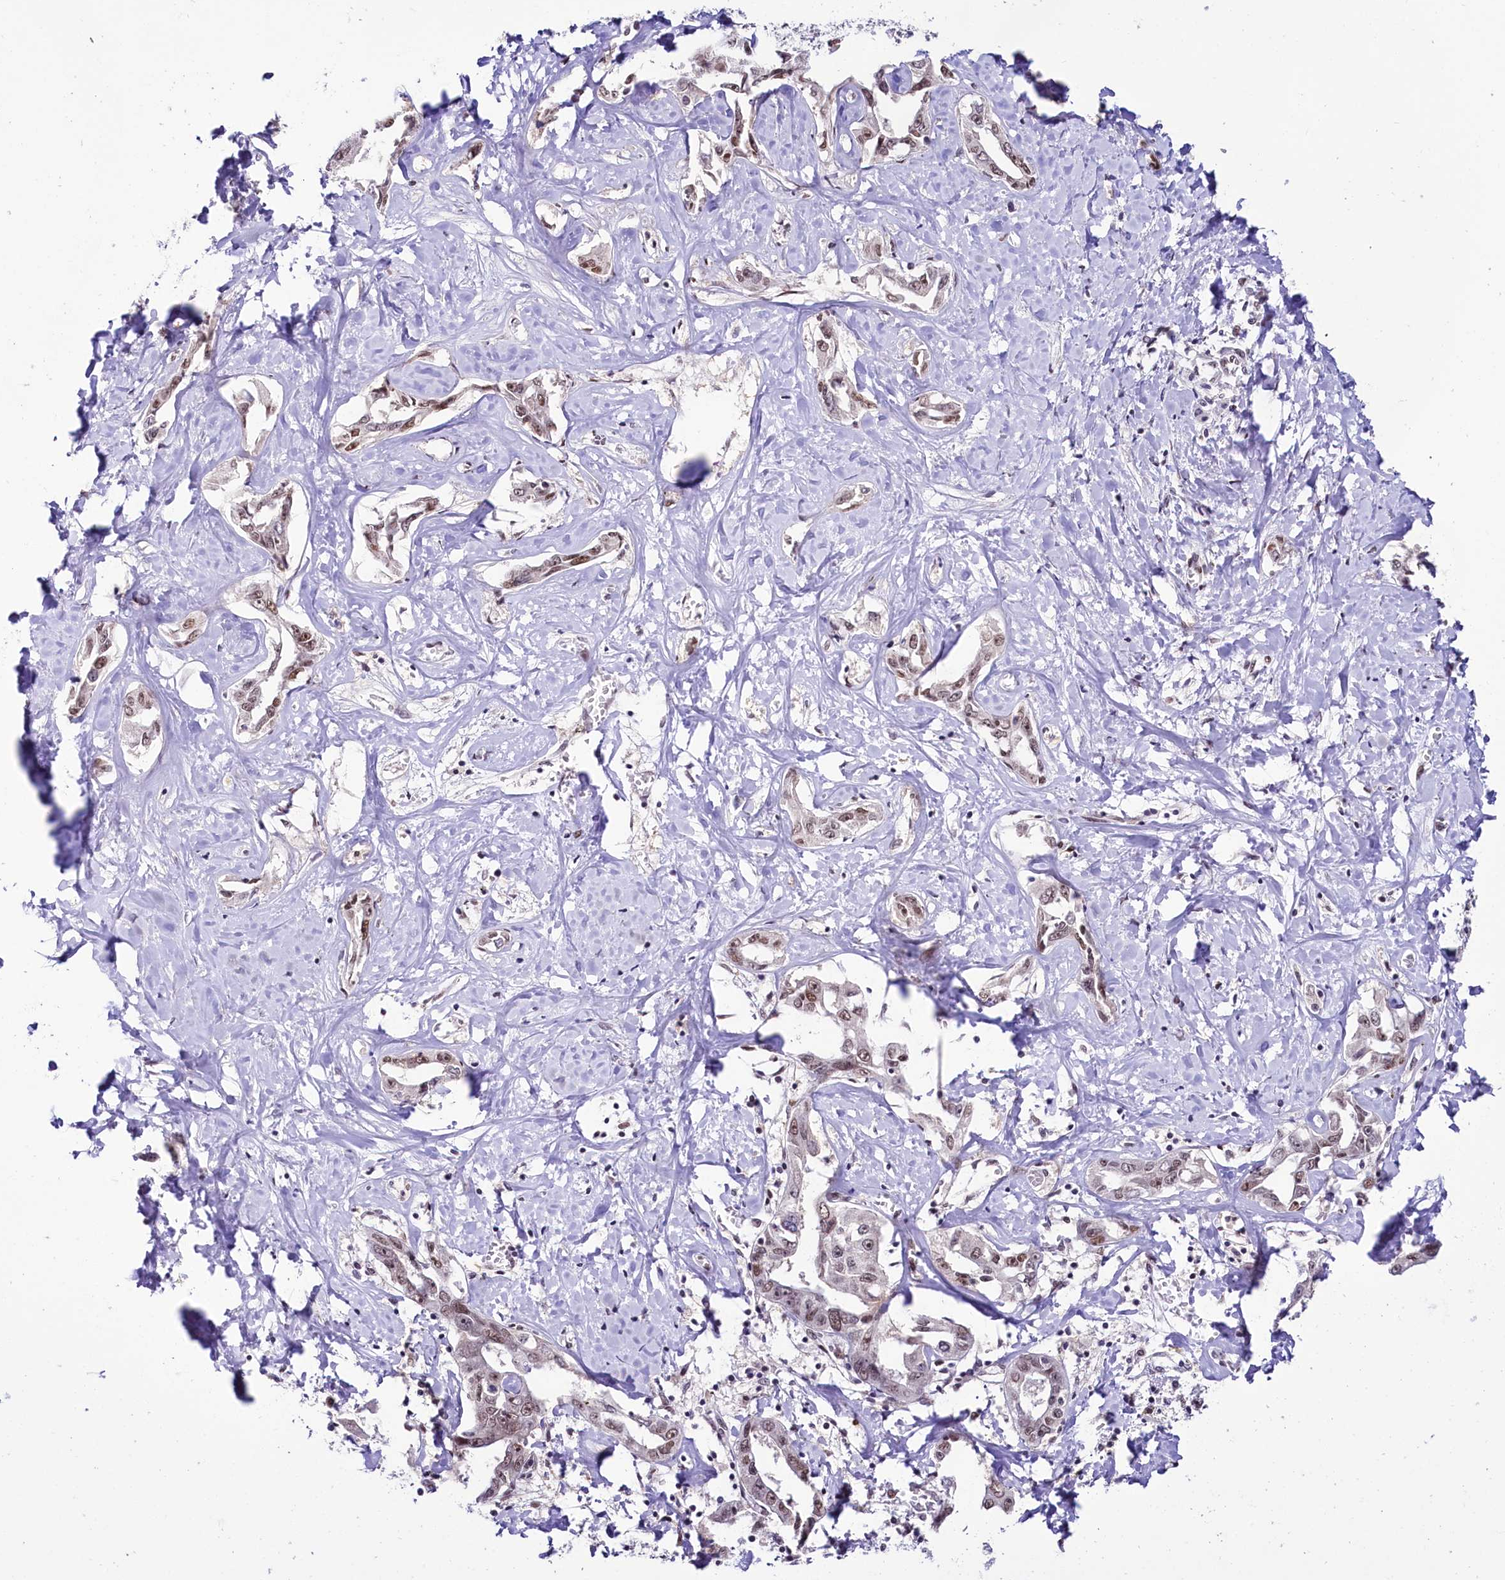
{"staining": {"intensity": "moderate", "quantity": ">75%", "location": "nuclear"}, "tissue": "liver cancer", "cell_type": "Tumor cells", "image_type": "cancer", "snomed": [{"axis": "morphology", "description": "Cholangiocarcinoma"}, {"axis": "topography", "description": "Liver"}], "caption": "About >75% of tumor cells in human liver cholangiocarcinoma show moderate nuclear protein positivity as visualized by brown immunohistochemical staining.", "gene": "SCAF11", "patient": {"sex": "male", "age": 59}}